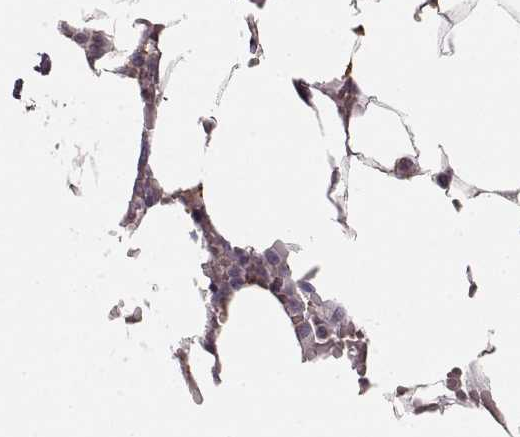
{"staining": {"intensity": "moderate", "quantity": "<25%", "location": "cytoplasmic/membranous"}, "tissue": "bone marrow", "cell_type": "Hematopoietic cells", "image_type": "normal", "snomed": [{"axis": "morphology", "description": "Normal tissue, NOS"}, {"axis": "topography", "description": "Bone marrow"}], "caption": "Human bone marrow stained with a brown dye reveals moderate cytoplasmic/membranous positive staining in approximately <25% of hematopoietic cells.", "gene": "GABRG3", "patient": {"sex": "female", "age": 52}}